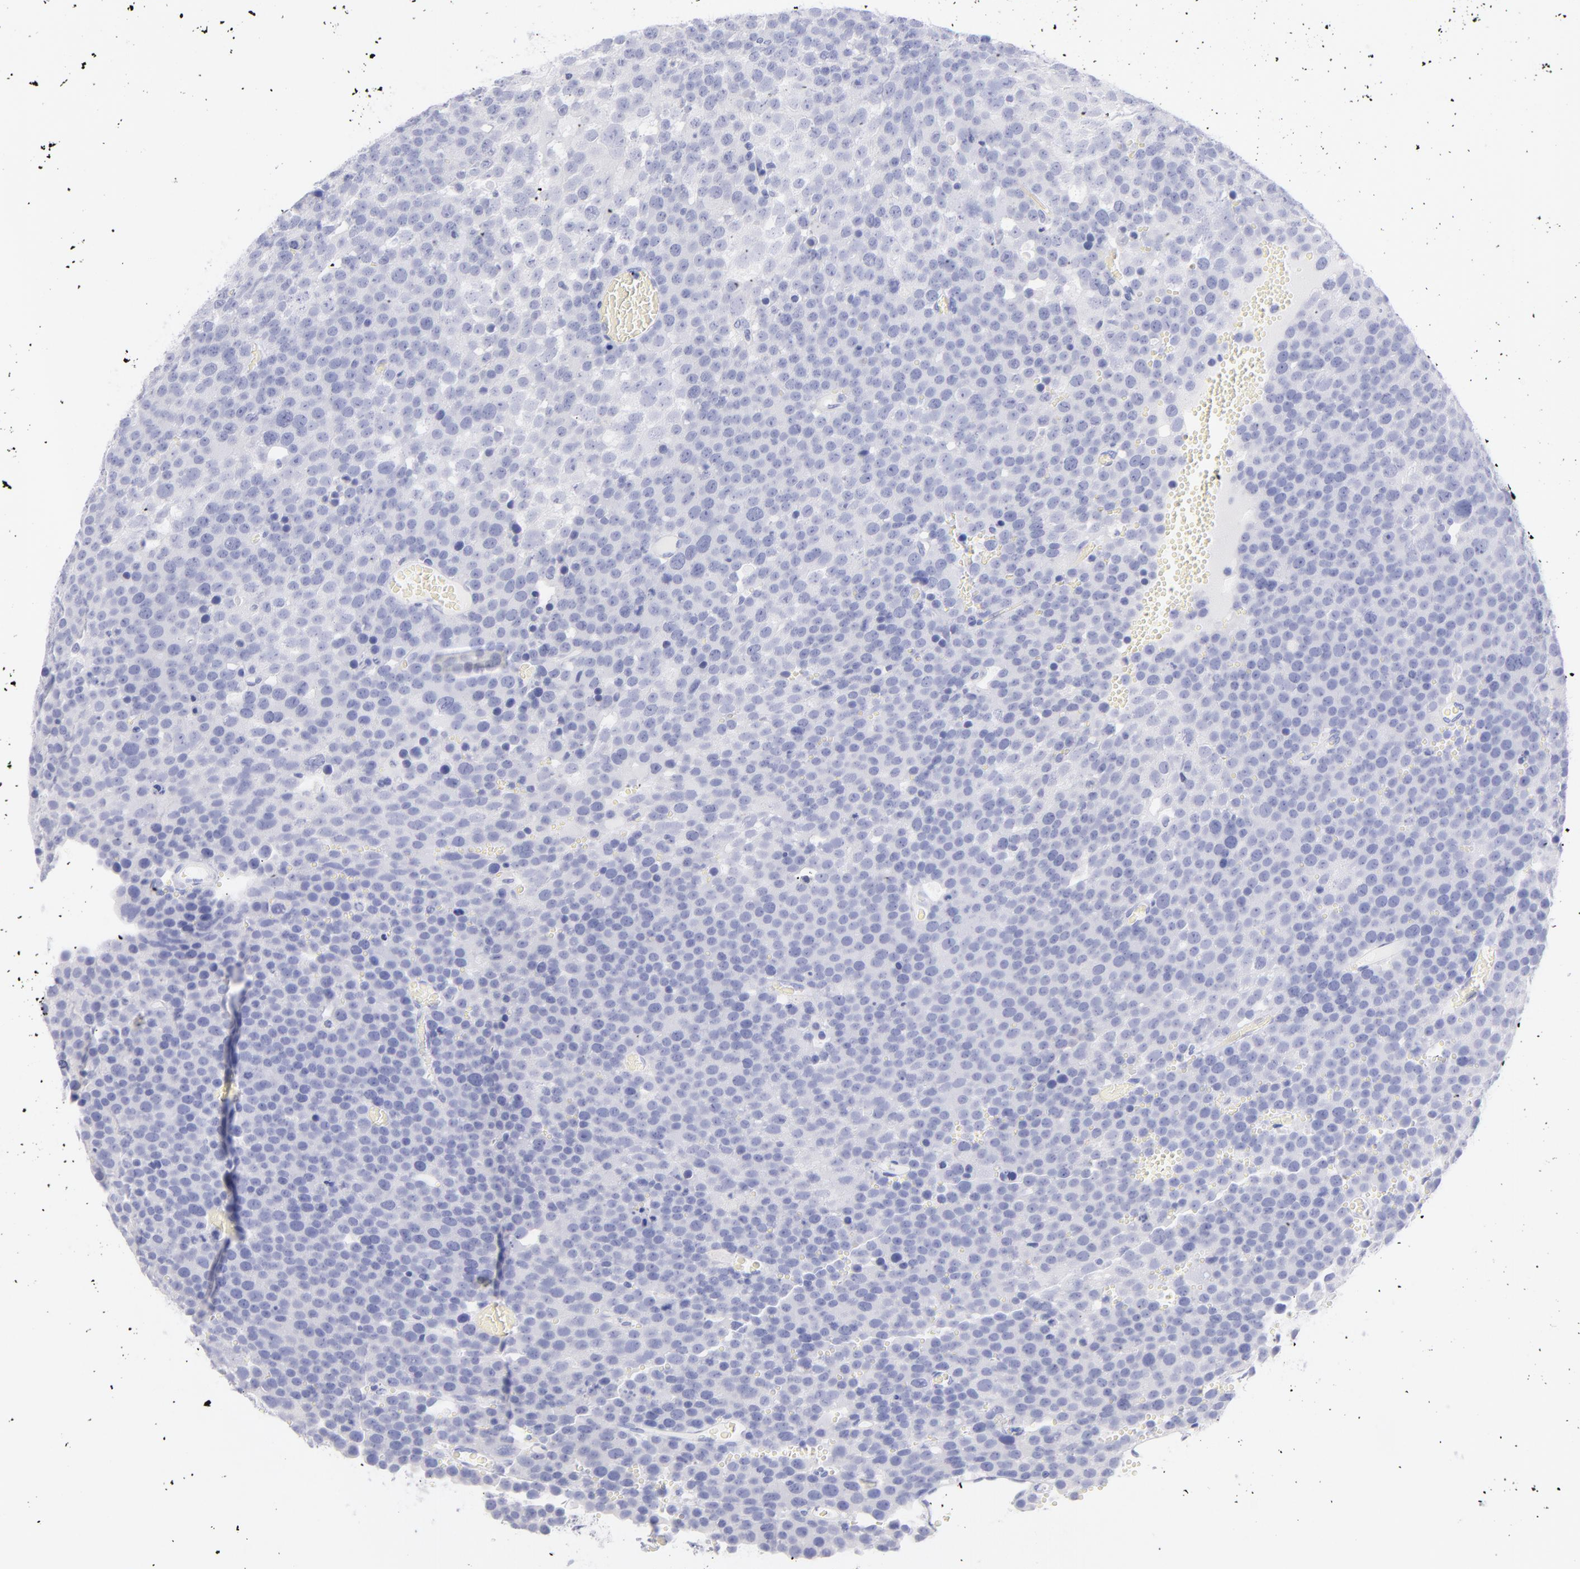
{"staining": {"intensity": "negative", "quantity": "none", "location": "none"}, "tissue": "testis cancer", "cell_type": "Tumor cells", "image_type": "cancer", "snomed": [{"axis": "morphology", "description": "Seminoma, NOS"}, {"axis": "topography", "description": "Testis"}], "caption": "Tumor cells show no significant protein expression in seminoma (testis).", "gene": "SCGN", "patient": {"sex": "male", "age": 71}}